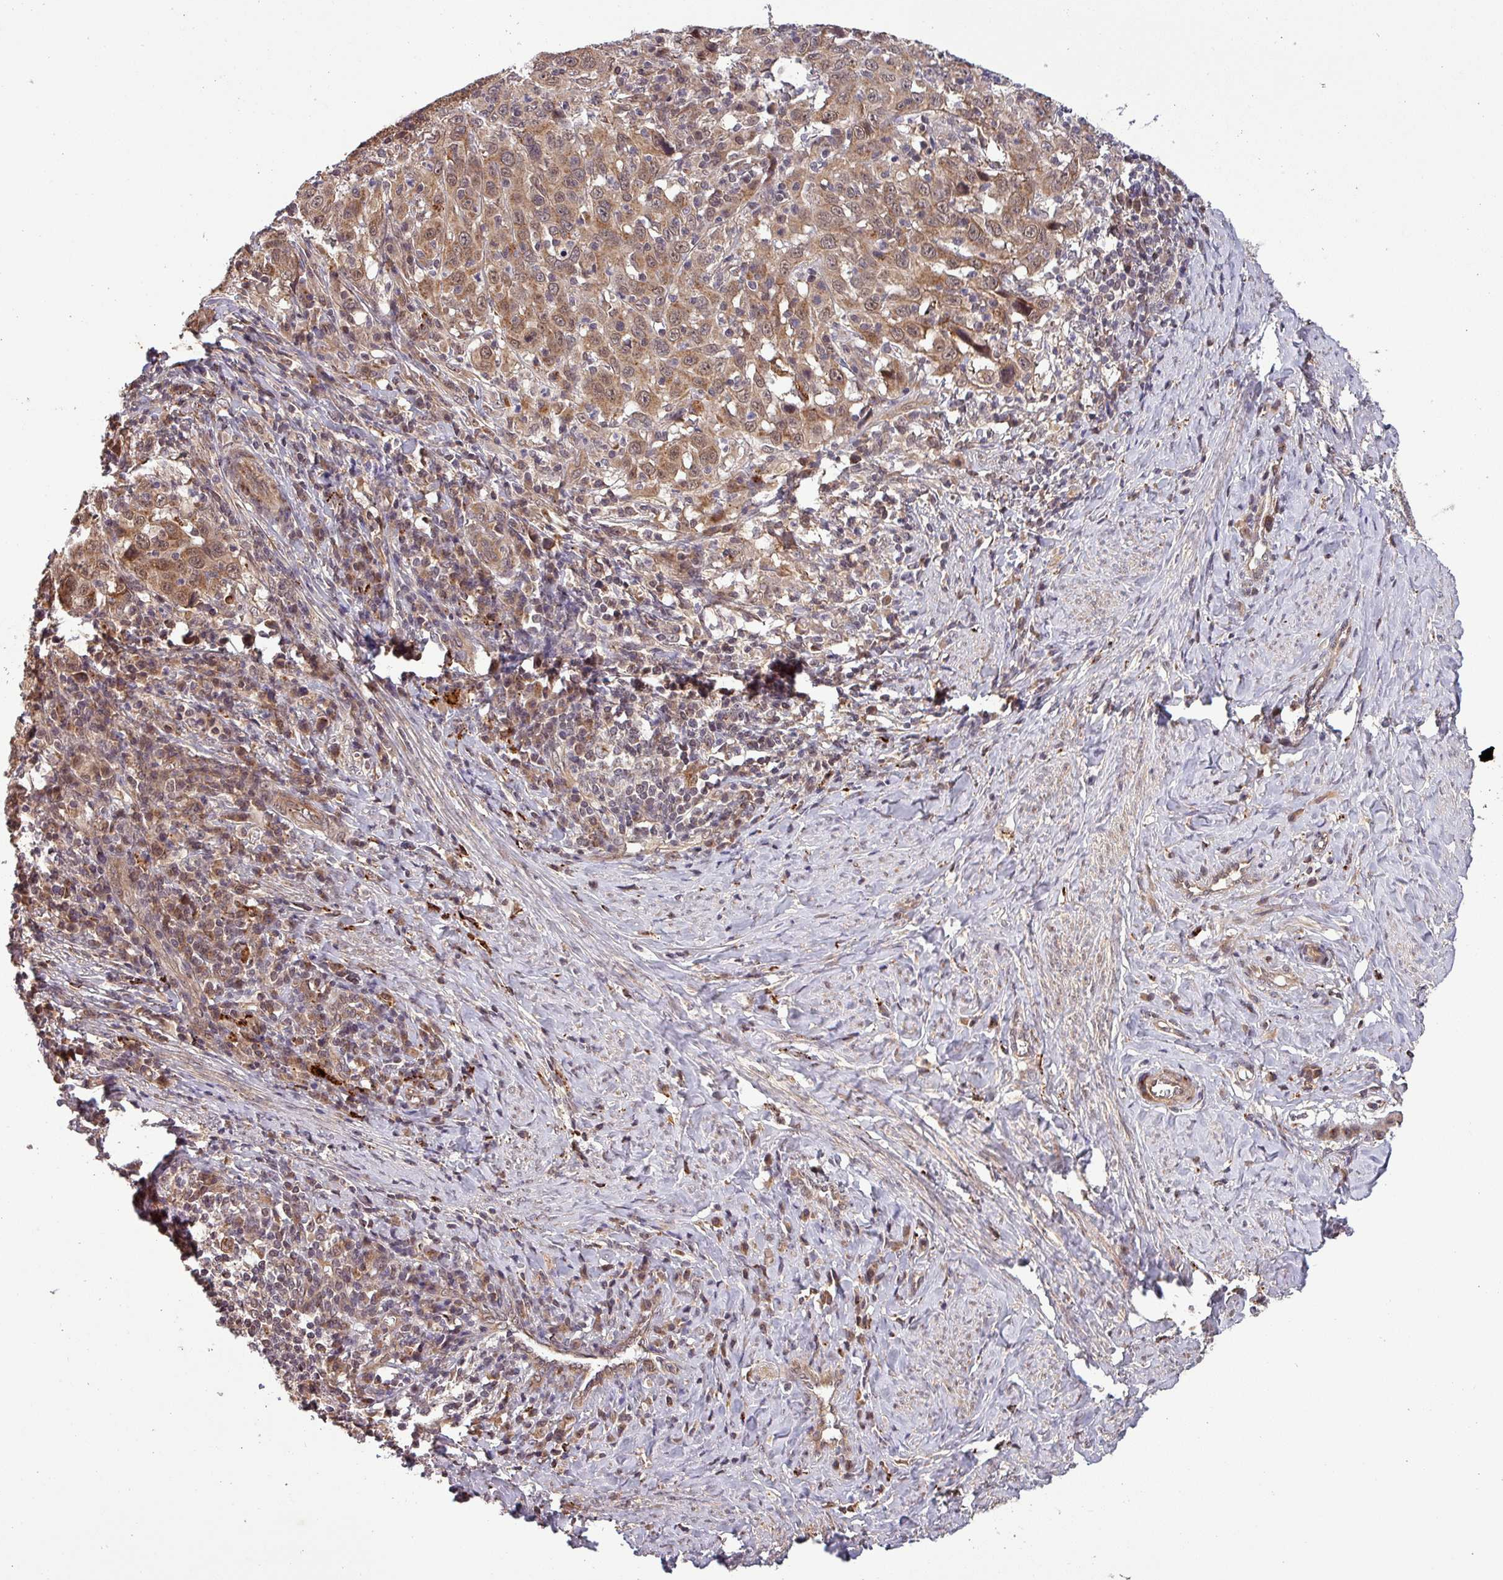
{"staining": {"intensity": "moderate", "quantity": ">75%", "location": "cytoplasmic/membranous,nuclear"}, "tissue": "cervical cancer", "cell_type": "Tumor cells", "image_type": "cancer", "snomed": [{"axis": "morphology", "description": "Squamous cell carcinoma, NOS"}, {"axis": "topography", "description": "Cervix"}], "caption": "A histopathology image of cervical cancer (squamous cell carcinoma) stained for a protein demonstrates moderate cytoplasmic/membranous and nuclear brown staining in tumor cells. The protein of interest is stained brown, and the nuclei are stained in blue (DAB (3,3'-diaminobenzidine) IHC with brightfield microscopy, high magnification).", "gene": "PUS1", "patient": {"sex": "female", "age": 46}}